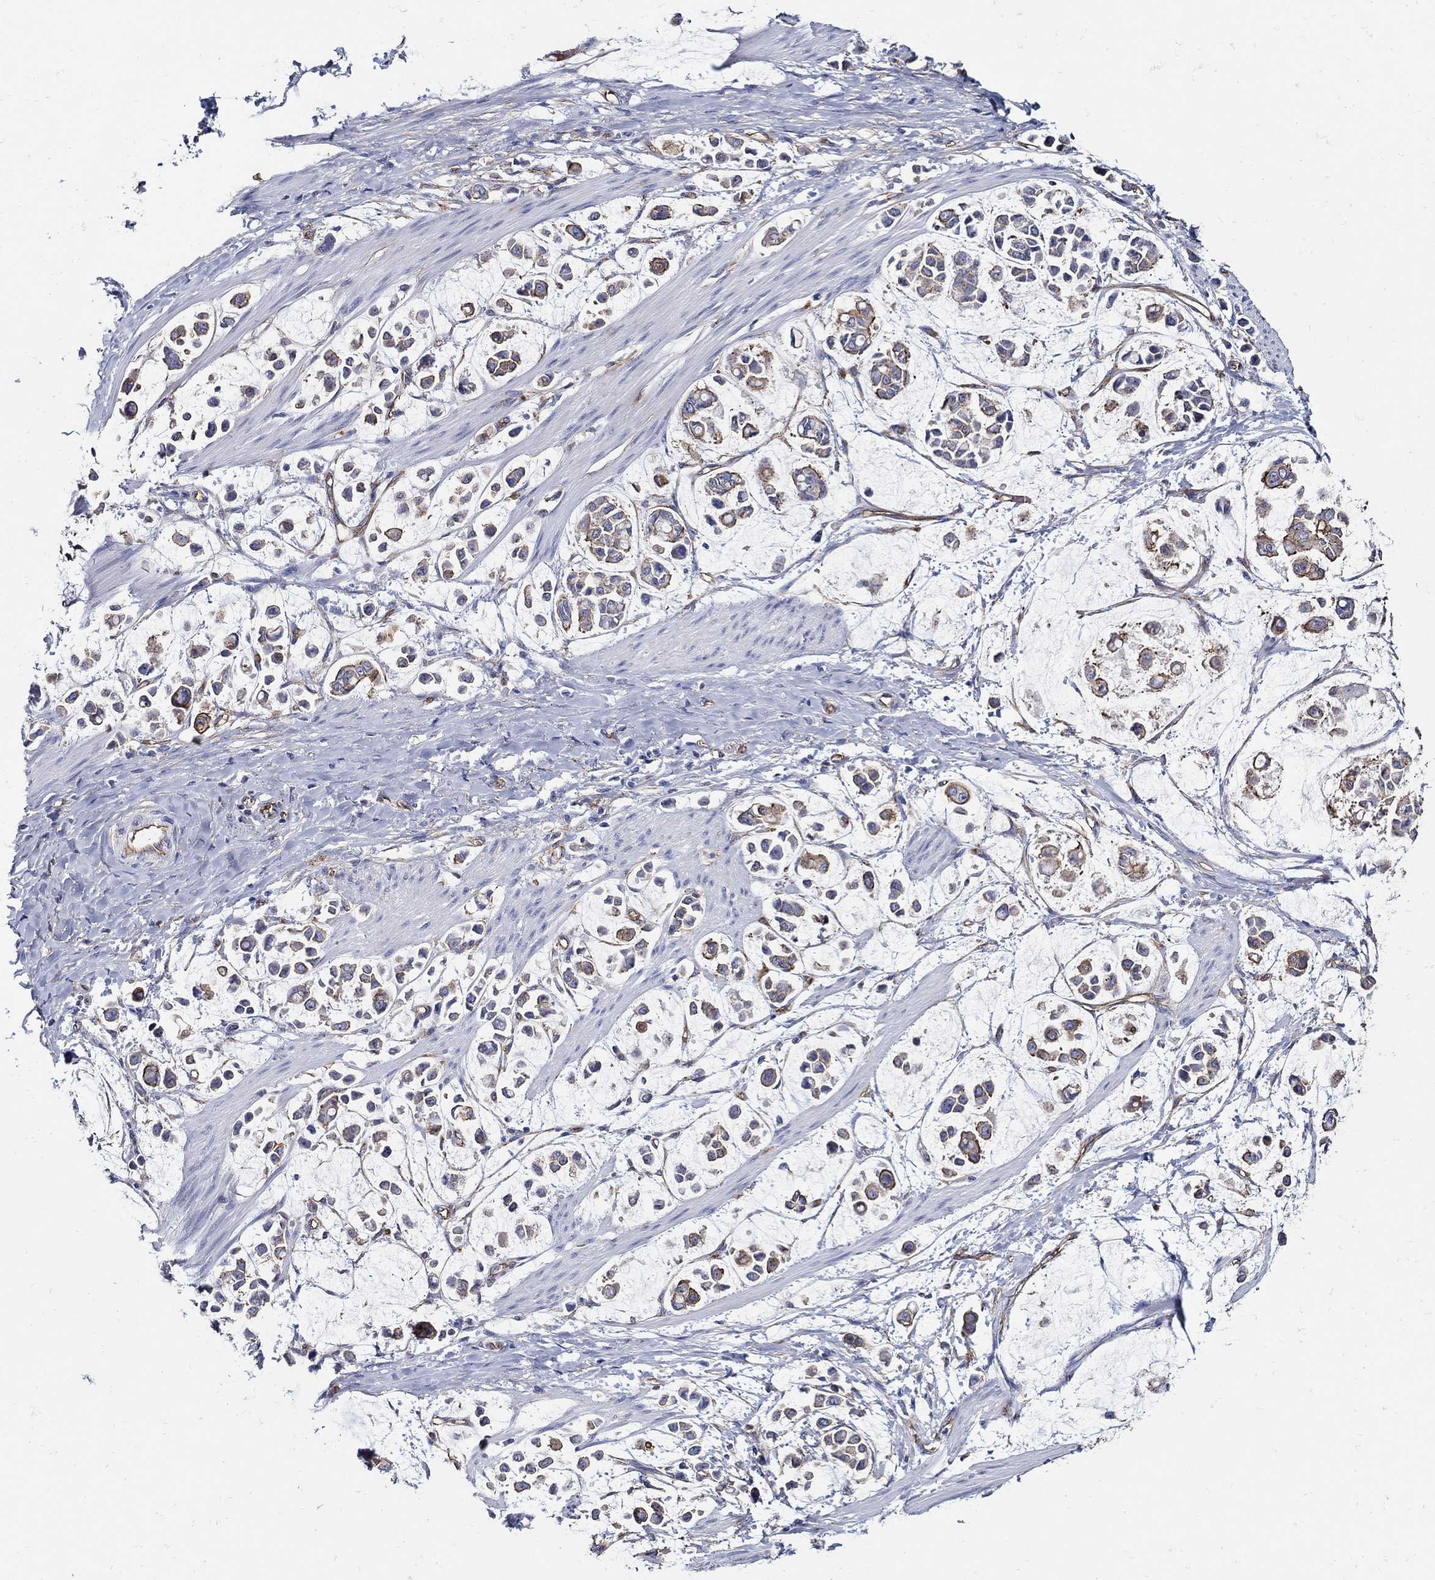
{"staining": {"intensity": "moderate", "quantity": "<25%", "location": "cytoplasmic/membranous"}, "tissue": "stomach cancer", "cell_type": "Tumor cells", "image_type": "cancer", "snomed": [{"axis": "morphology", "description": "Adenocarcinoma, NOS"}, {"axis": "topography", "description": "Stomach"}], "caption": "IHC staining of stomach adenocarcinoma, which exhibits low levels of moderate cytoplasmic/membranous staining in about <25% of tumor cells indicating moderate cytoplasmic/membranous protein staining. The staining was performed using DAB (brown) for protein detection and nuclei were counterstained in hematoxylin (blue).", "gene": "APBB3", "patient": {"sex": "male", "age": 82}}